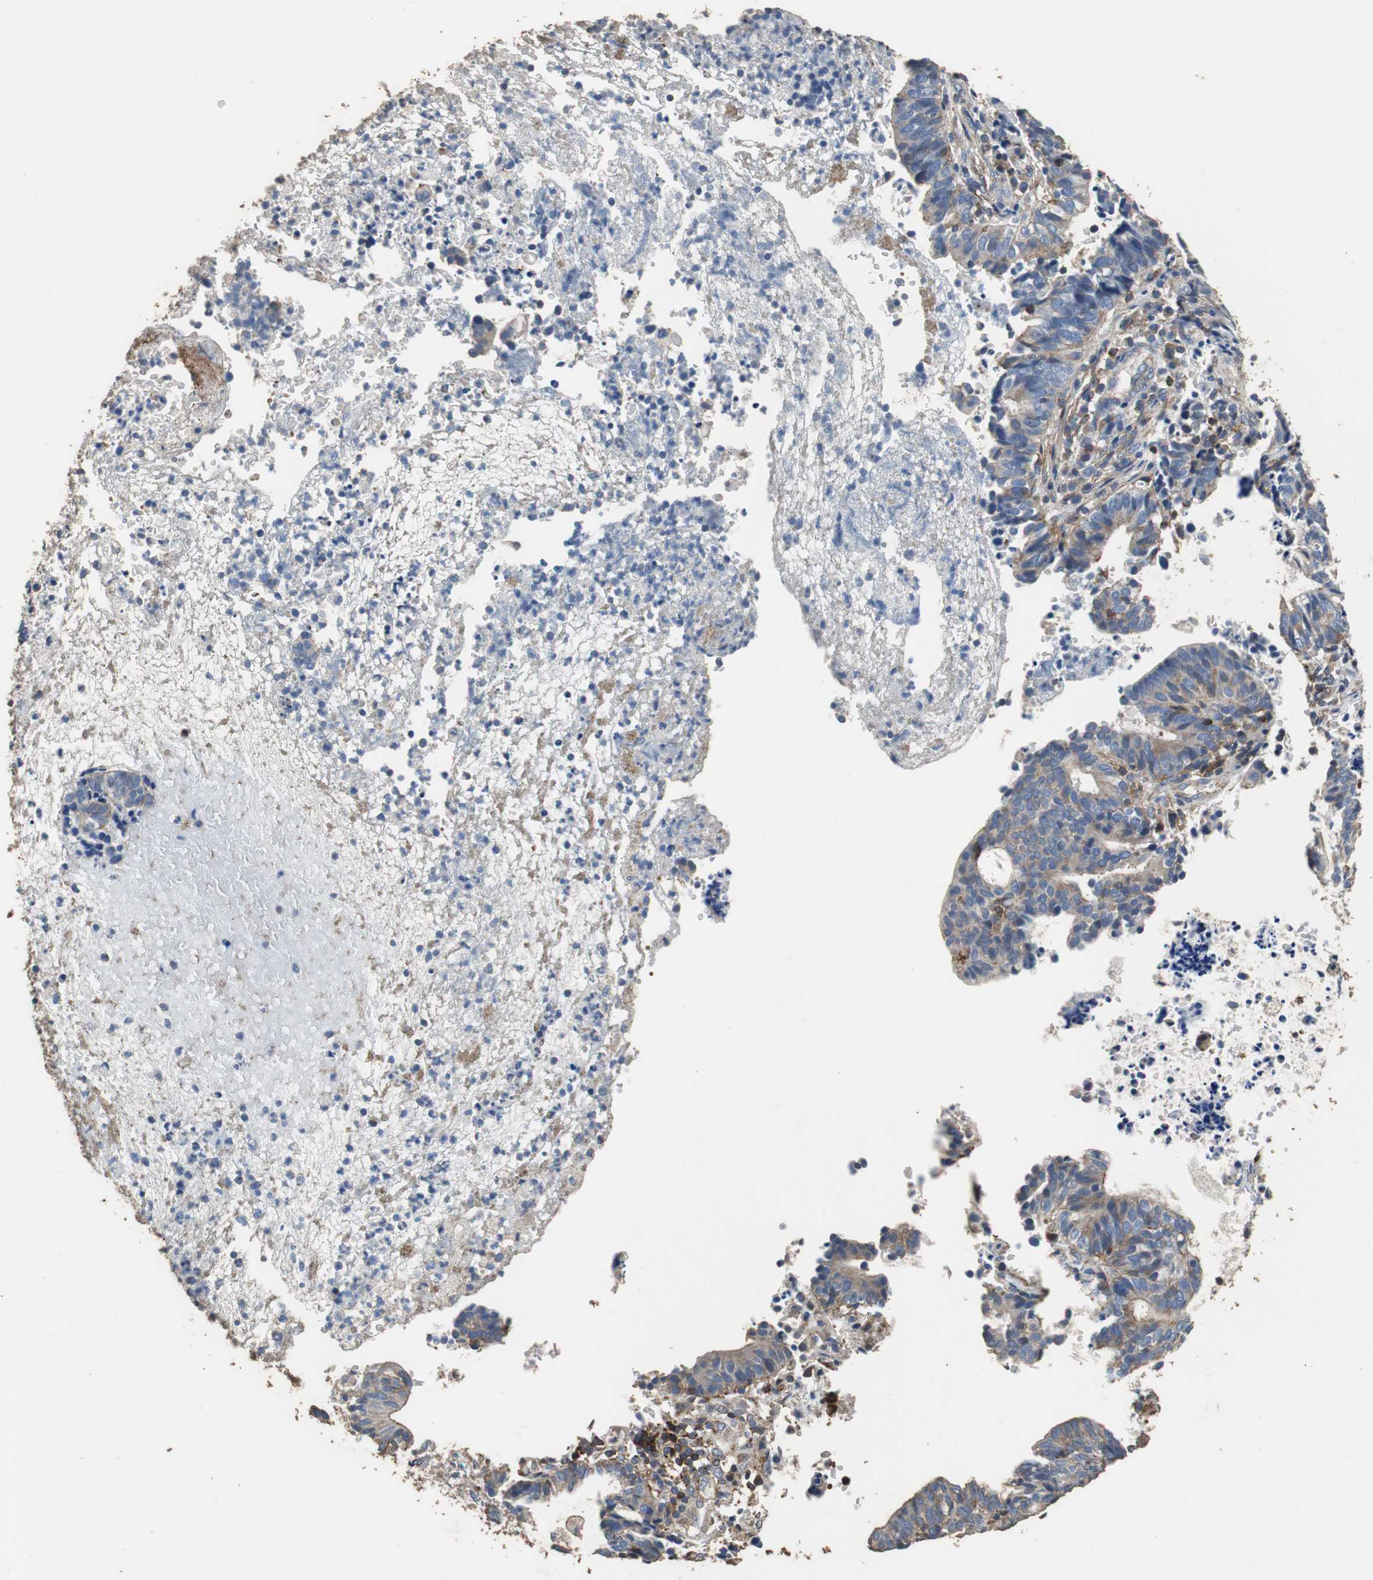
{"staining": {"intensity": "weak", "quantity": "25%-75%", "location": "cytoplasmic/membranous"}, "tissue": "endometrial cancer", "cell_type": "Tumor cells", "image_type": "cancer", "snomed": [{"axis": "morphology", "description": "Adenocarcinoma, NOS"}, {"axis": "topography", "description": "Uterus"}], "caption": "Endometrial cancer (adenocarcinoma) stained with immunohistochemistry shows weak cytoplasmic/membranous expression in approximately 25%-75% of tumor cells. The protein of interest is stained brown, and the nuclei are stained in blue (DAB (3,3'-diaminobenzidine) IHC with brightfield microscopy, high magnification).", "gene": "PRKRA", "patient": {"sex": "female", "age": 83}}